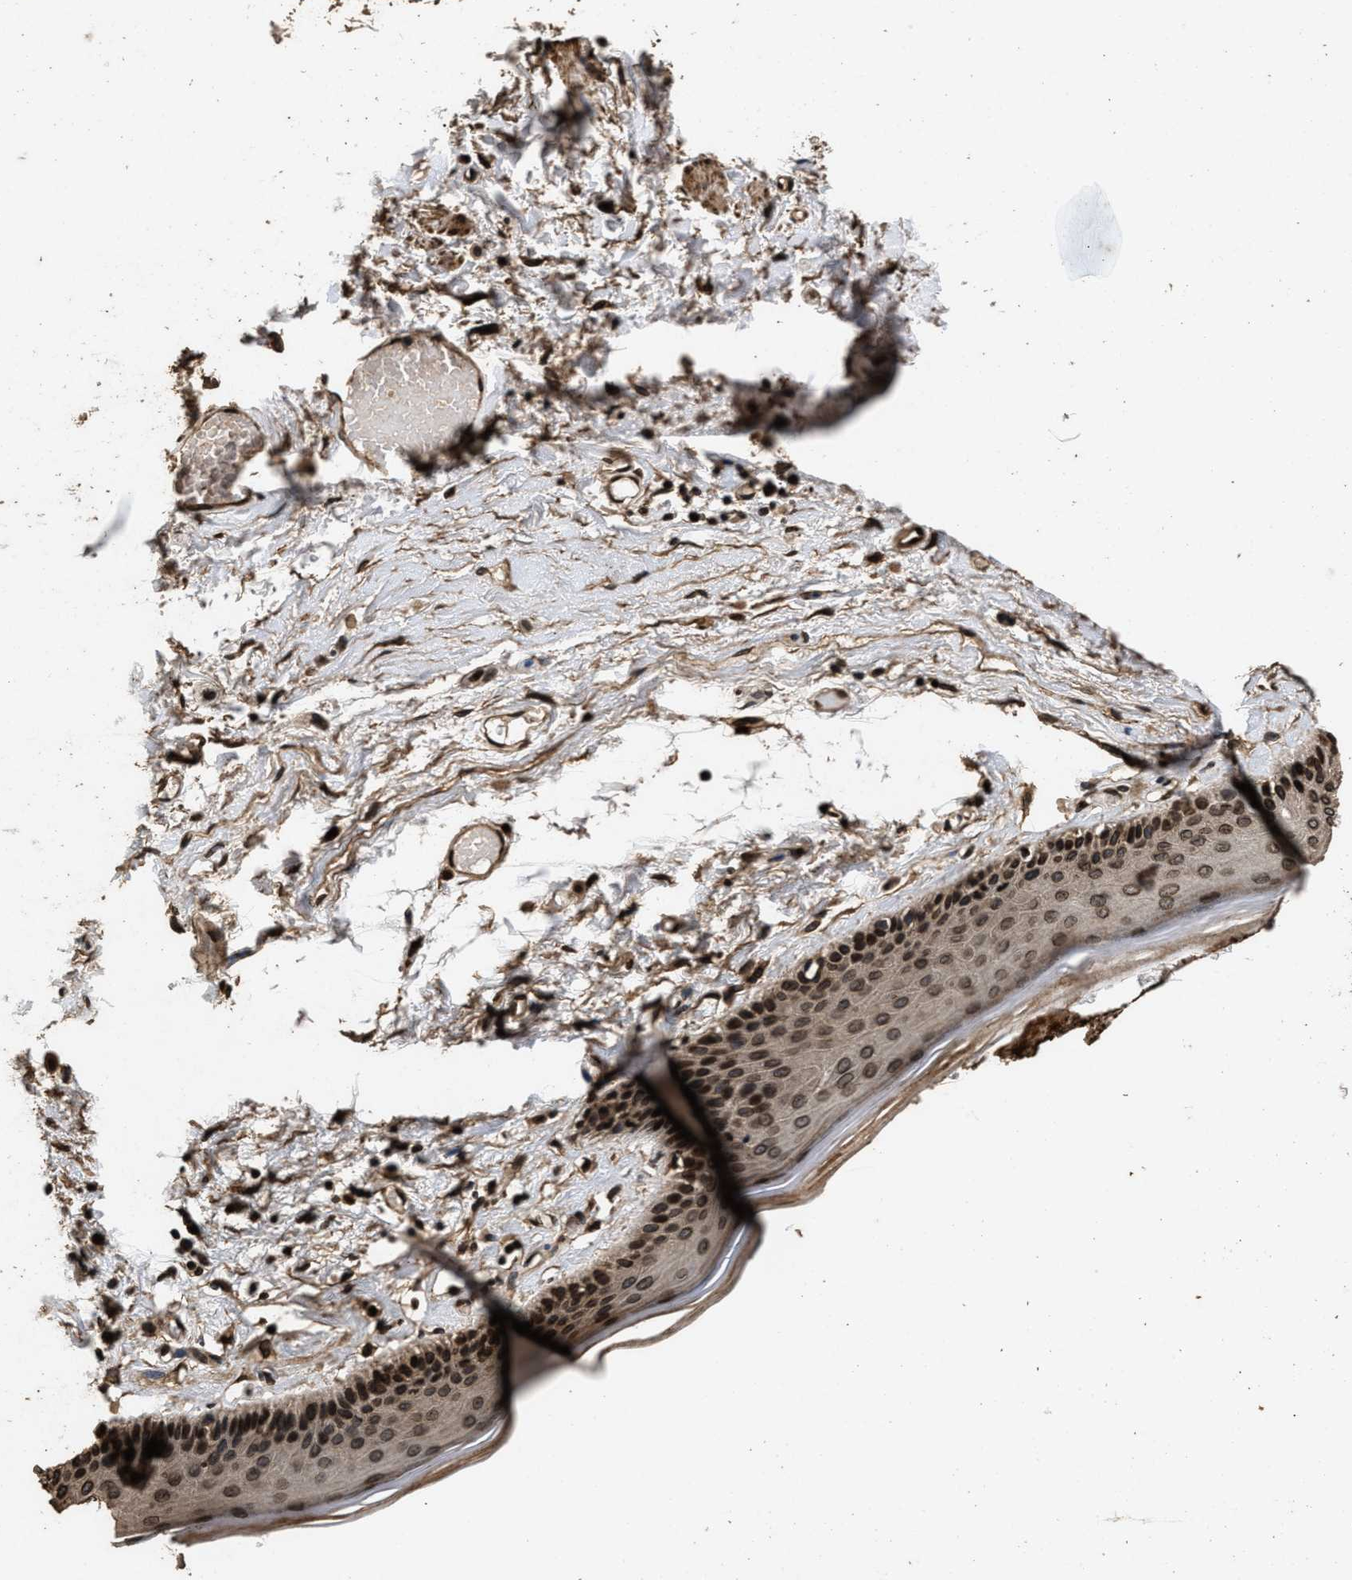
{"staining": {"intensity": "strong", "quantity": ">75%", "location": "cytoplasmic/membranous,nuclear"}, "tissue": "skin", "cell_type": "Epidermal cells", "image_type": "normal", "snomed": [{"axis": "morphology", "description": "Normal tissue, NOS"}, {"axis": "topography", "description": "Vulva"}], "caption": "Immunohistochemical staining of benign human skin displays >75% levels of strong cytoplasmic/membranous,nuclear protein staining in about >75% of epidermal cells.", "gene": "ACCS", "patient": {"sex": "female", "age": 73}}